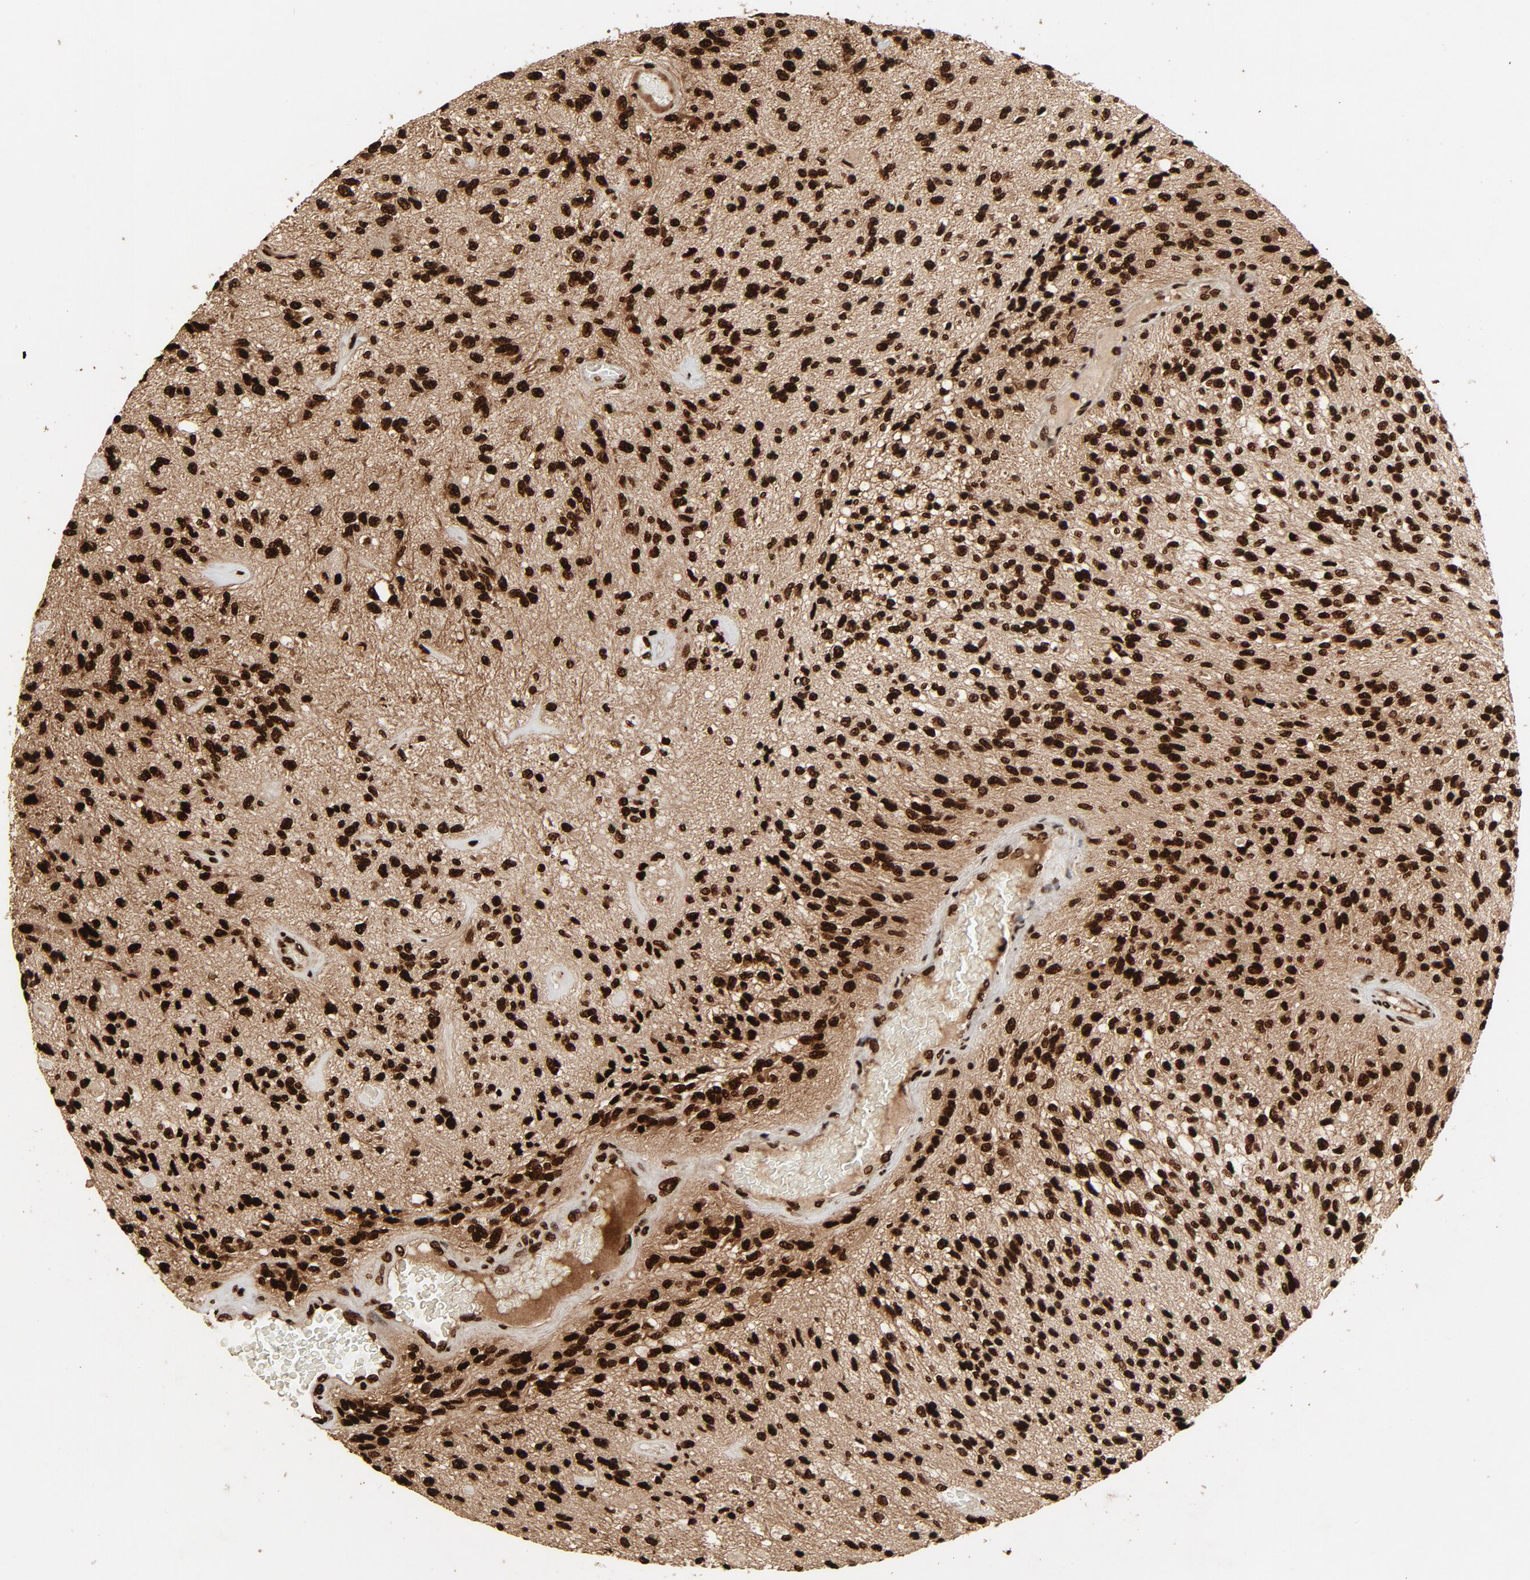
{"staining": {"intensity": "strong", "quantity": ">75%", "location": "nuclear"}, "tissue": "glioma", "cell_type": "Tumor cells", "image_type": "cancer", "snomed": [{"axis": "morphology", "description": "Normal tissue, NOS"}, {"axis": "morphology", "description": "Glioma, malignant, High grade"}, {"axis": "topography", "description": "Cerebral cortex"}], "caption": "Protein staining shows strong nuclear expression in about >75% of tumor cells in malignant glioma (high-grade).", "gene": "TP53BP1", "patient": {"sex": "male", "age": 77}}